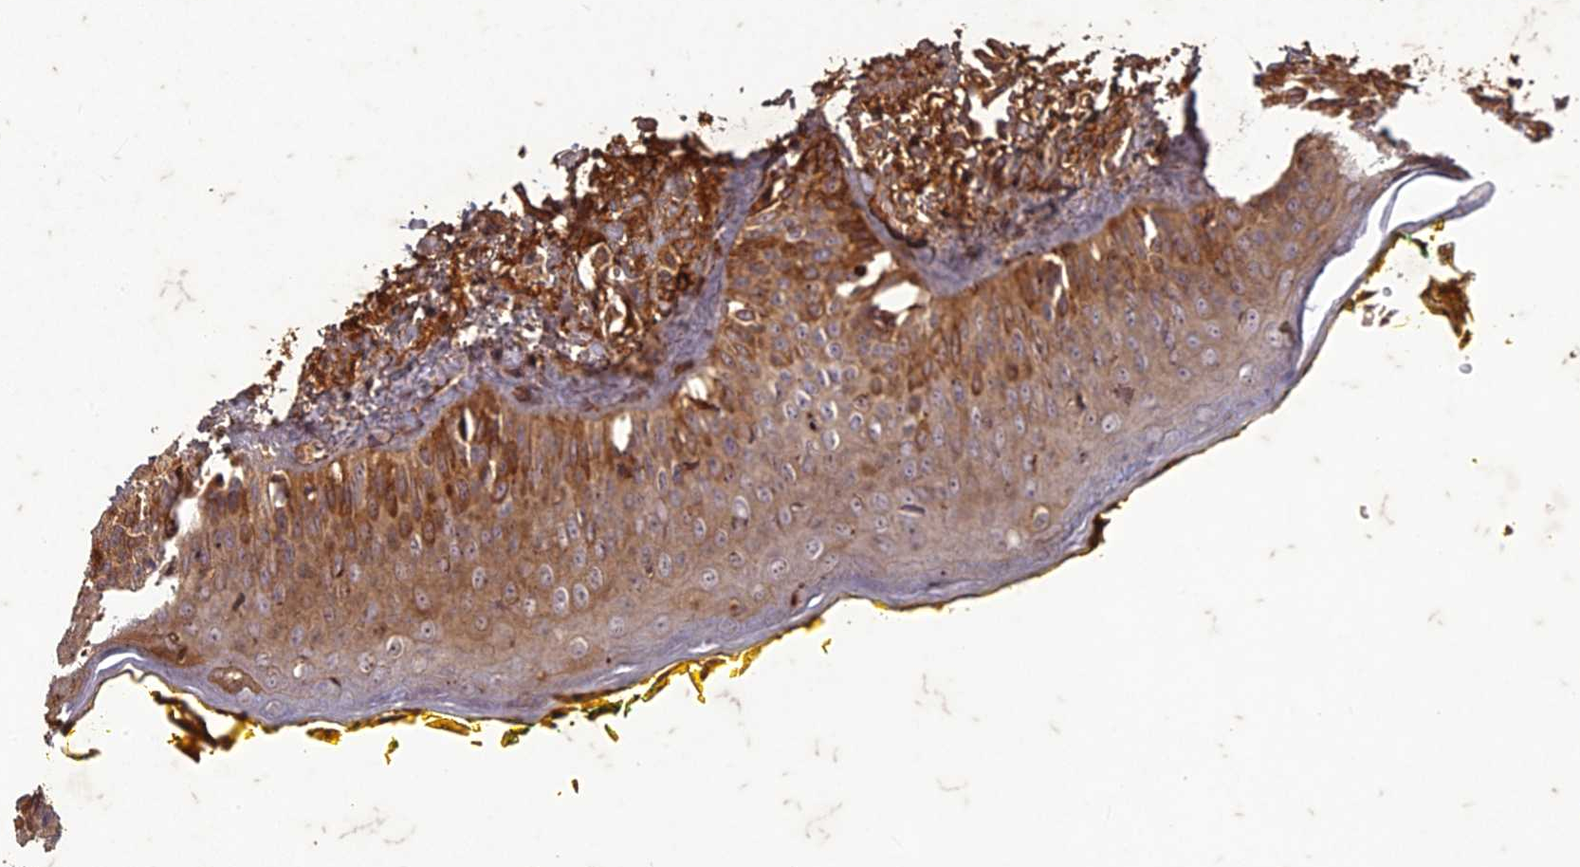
{"staining": {"intensity": "moderate", "quantity": ">75%", "location": "cytoplasmic/membranous"}, "tissue": "oral mucosa", "cell_type": "Squamous epithelial cells", "image_type": "normal", "snomed": [{"axis": "morphology", "description": "Normal tissue, NOS"}, {"axis": "topography", "description": "Oral tissue"}], "caption": "Immunohistochemical staining of normal human oral mucosa exhibits moderate cytoplasmic/membranous protein expression in approximately >75% of squamous epithelial cells.", "gene": "TCF25", "patient": {"sex": "female", "age": 70}}